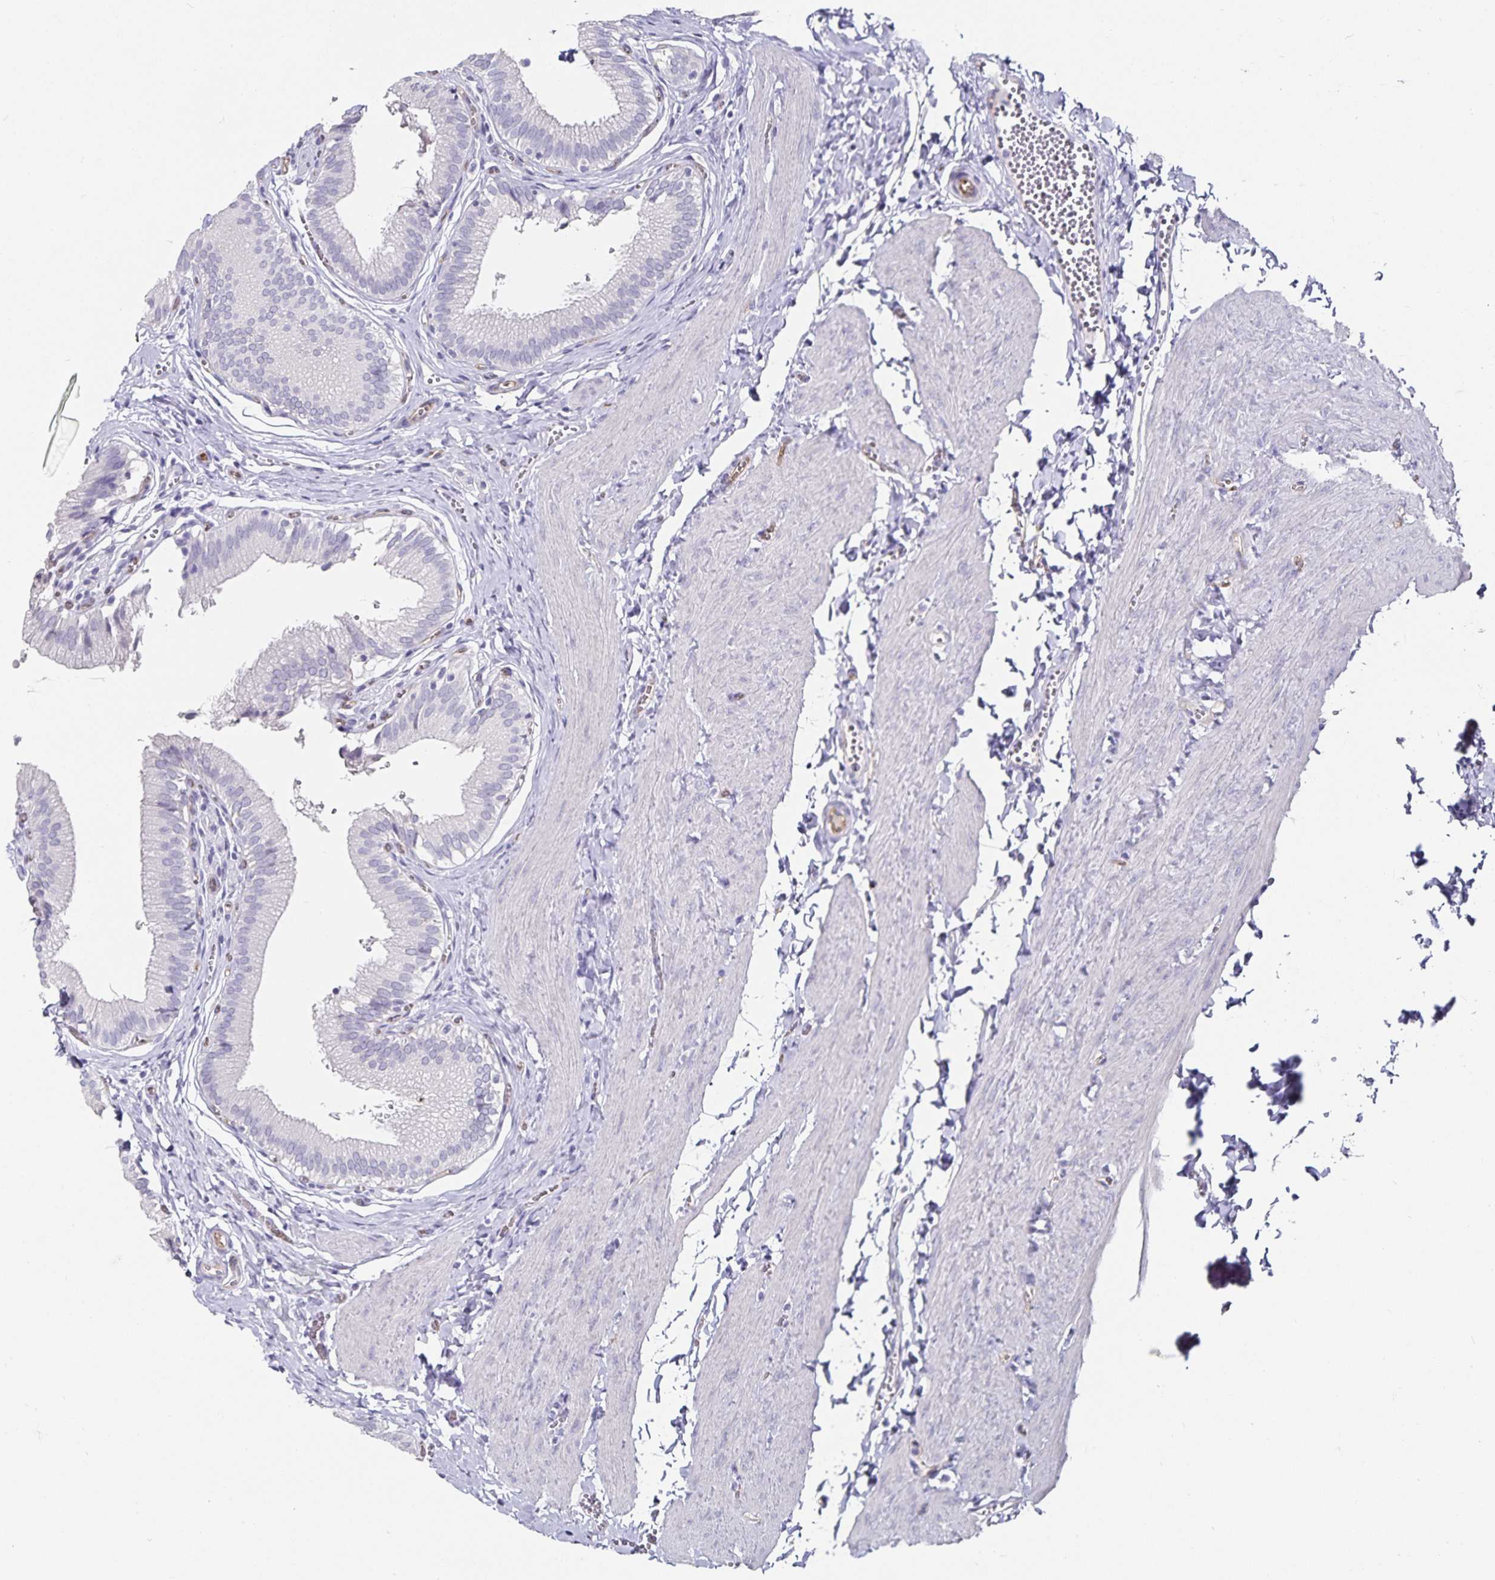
{"staining": {"intensity": "negative", "quantity": "none", "location": "none"}, "tissue": "gallbladder", "cell_type": "Glandular cells", "image_type": "normal", "snomed": [{"axis": "morphology", "description": "Normal tissue, NOS"}, {"axis": "topography", "description": "Gallbladder"}, {"axis": "topography", "description": "Peripheral nerve tissue"}], "caption": "Glandular cells show no significant staining in unremarkable gallbladder. (Immunohistochemistry (ihc), brightfield microscopy, high magnification).", "gene": "PODXL", "patient": {"sex": "male", "age": 17}}